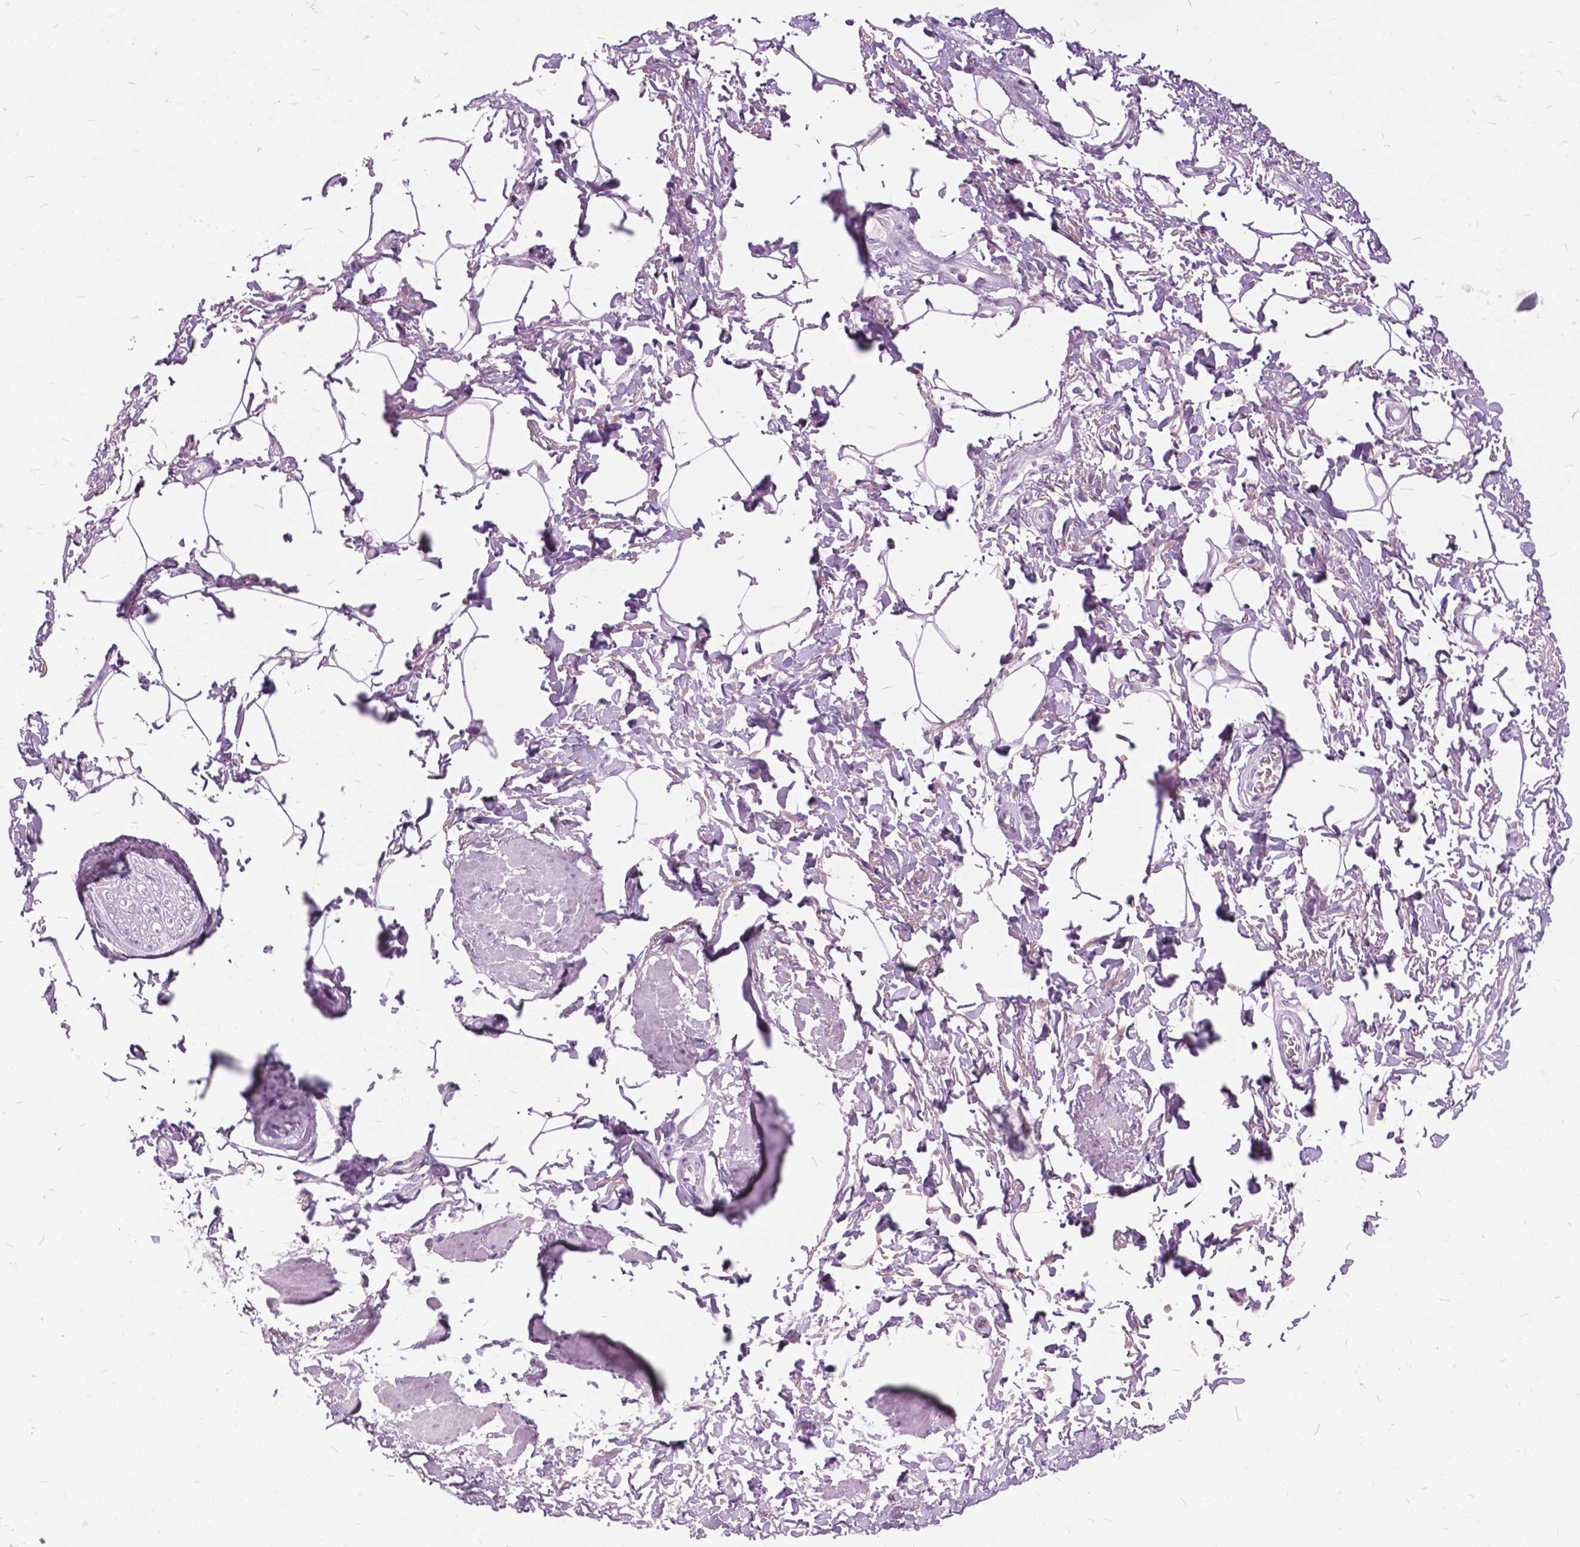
{"staining": {"intensity": "negative", "quantity": "none", "location": "none"}, "tissue": "adipose tissue", "cell_type": "Adipocytes", "image_type": "normal", "snomed": [{"axis": "morphology", "description": "Normal tissue, NOS"}, {"axis": "topography", "description": "Peripheral nerve tissue"}], "caption": "Immunohistochemistry (IHC) of normal human adipose tissue displays no expression in adipocytes.", "gene": "GDF9", "patient": {"sex": "male", "age": 51}}